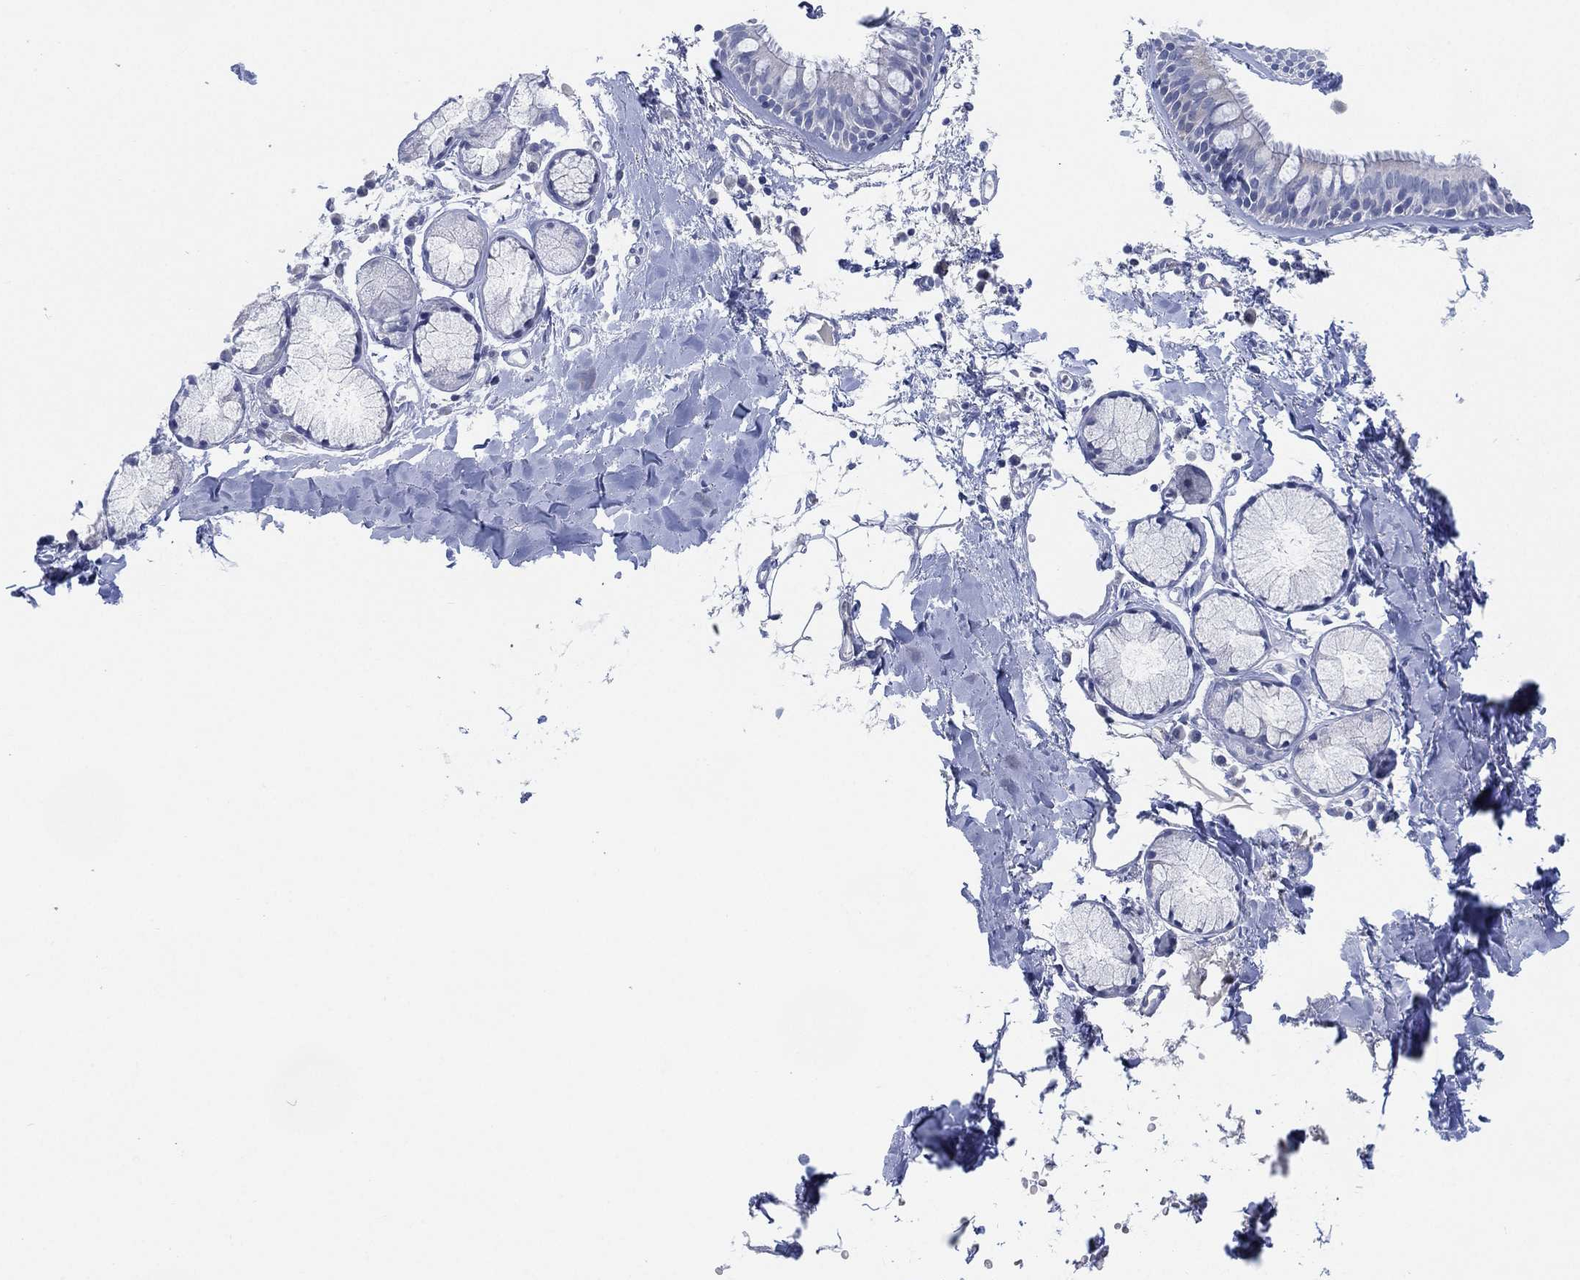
{"staining": {"intensity": "negative", "quantity": "none", "location": "none"}, "tissue": "bronchus", "cell_type": "Respiratory epithelial cells", "image_type": "normal", "snomed": [{"axis": "morphology", "description": "Normal tissue, NOS"}, {"axis": "morphology", "description": "Squamous cell carcinoma, NOS"}, {"axis": "topography", "description": "Cartilage tissue"}, {"axis": "topography", "description": "Bronchus"}], "caption": "Bronchus stained for a protein using IHC displays no staining respiratory epithelial cells.", "gene": "ADAD2", "patient": {"sex": "male", "age": 72}}